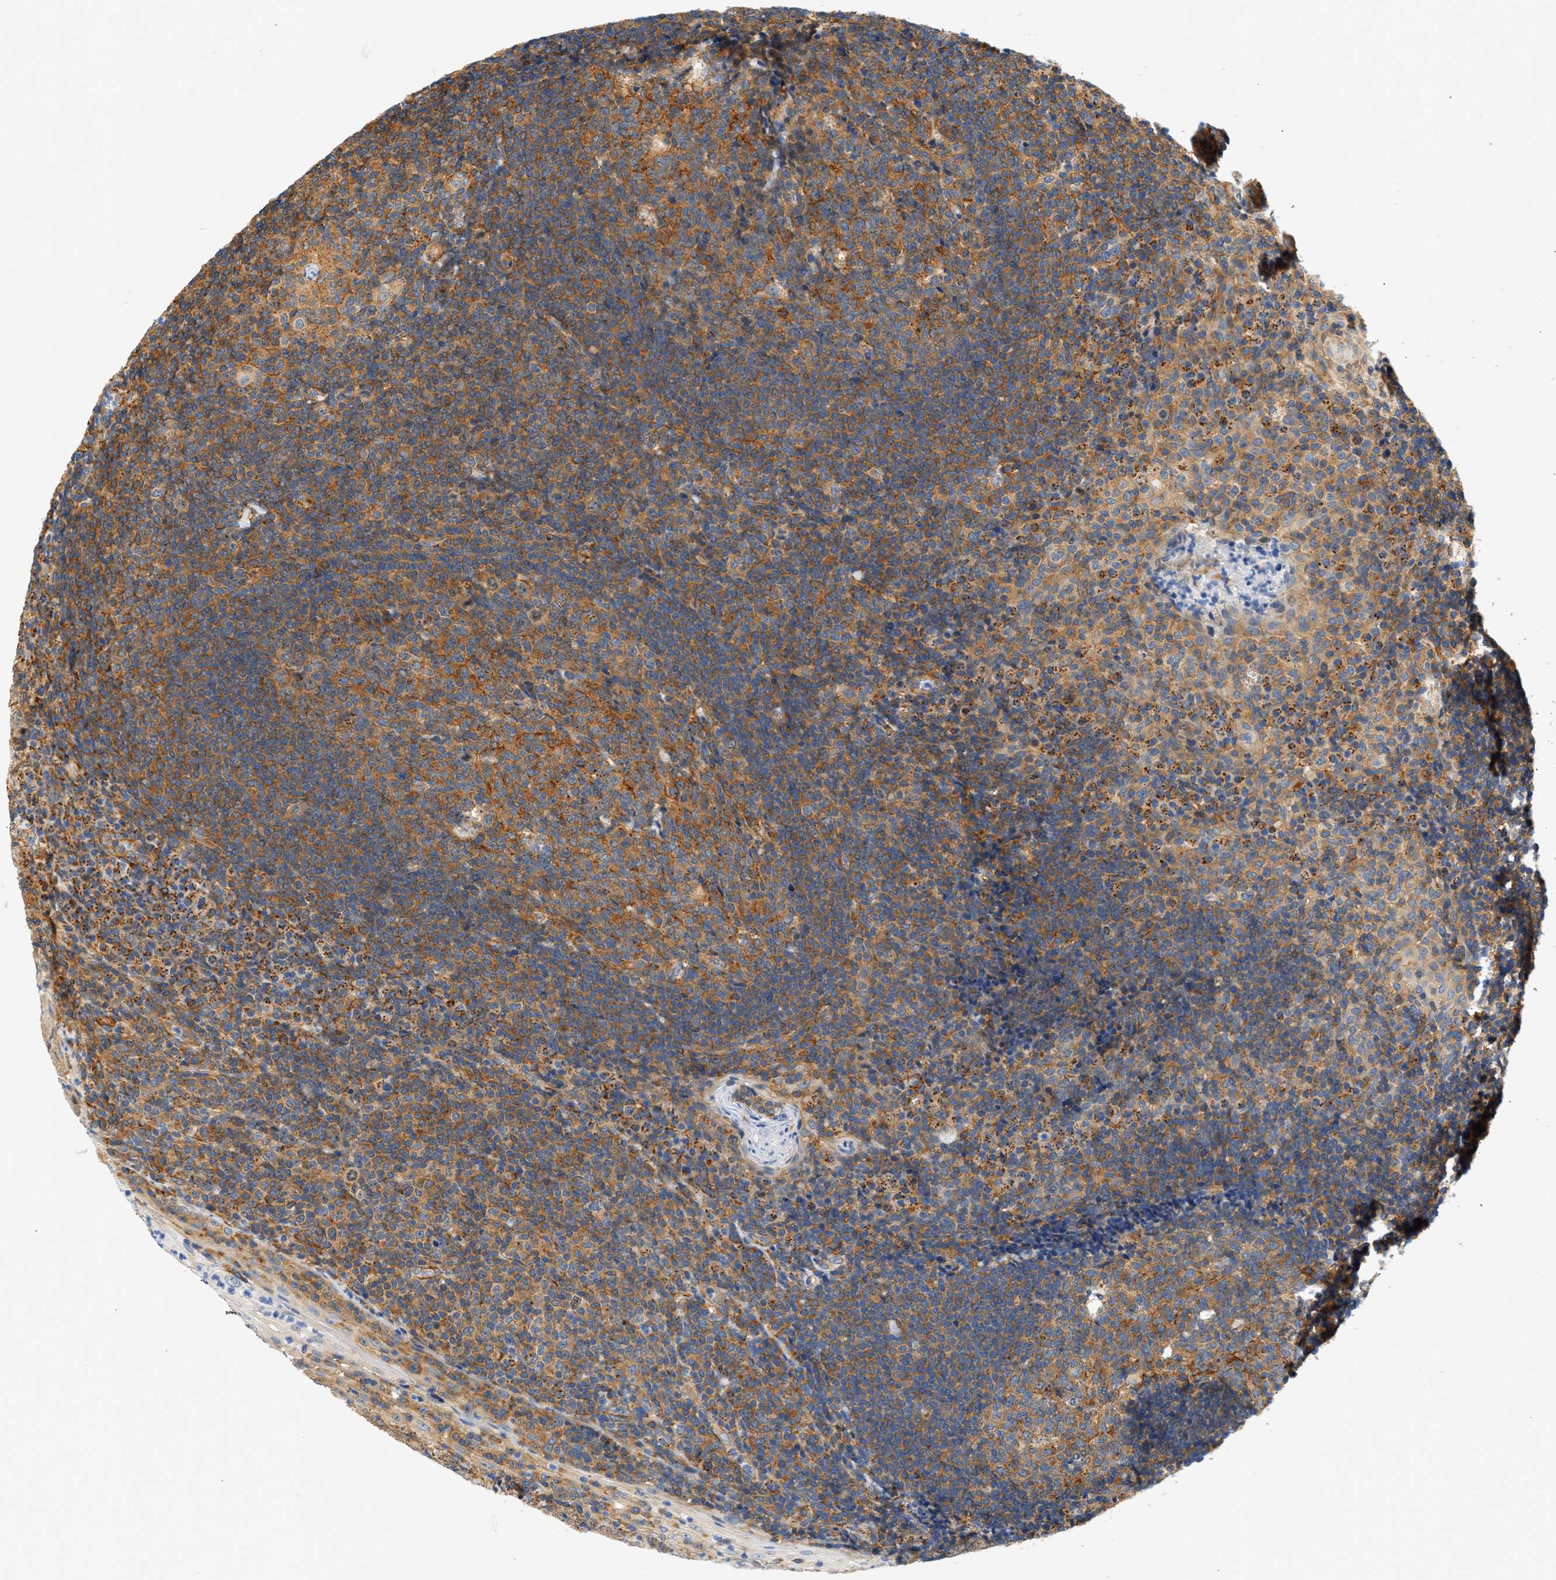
{"staining": {"intensity": "moderate", "quantity": ">75%", "location": "cytoplasmic/membranous"}, "tissue": "tonsil", "cell_type": "Germinal center cells", "image_type": "normal", "snomed": [{"axis": "morphology", "description": "Normal tissue, NOS"}, {"axis": "topography", "description": "Tonsil"}], "caption": "Protein positivity by immunohistochemistry (IHC) demonstrates moderate cytoplasmic/membranous staining in about >75% of germinal center cells in normal tonsil.", "gene": "SEPTIN2", "patient": {"sex": "male", "age": 37}}